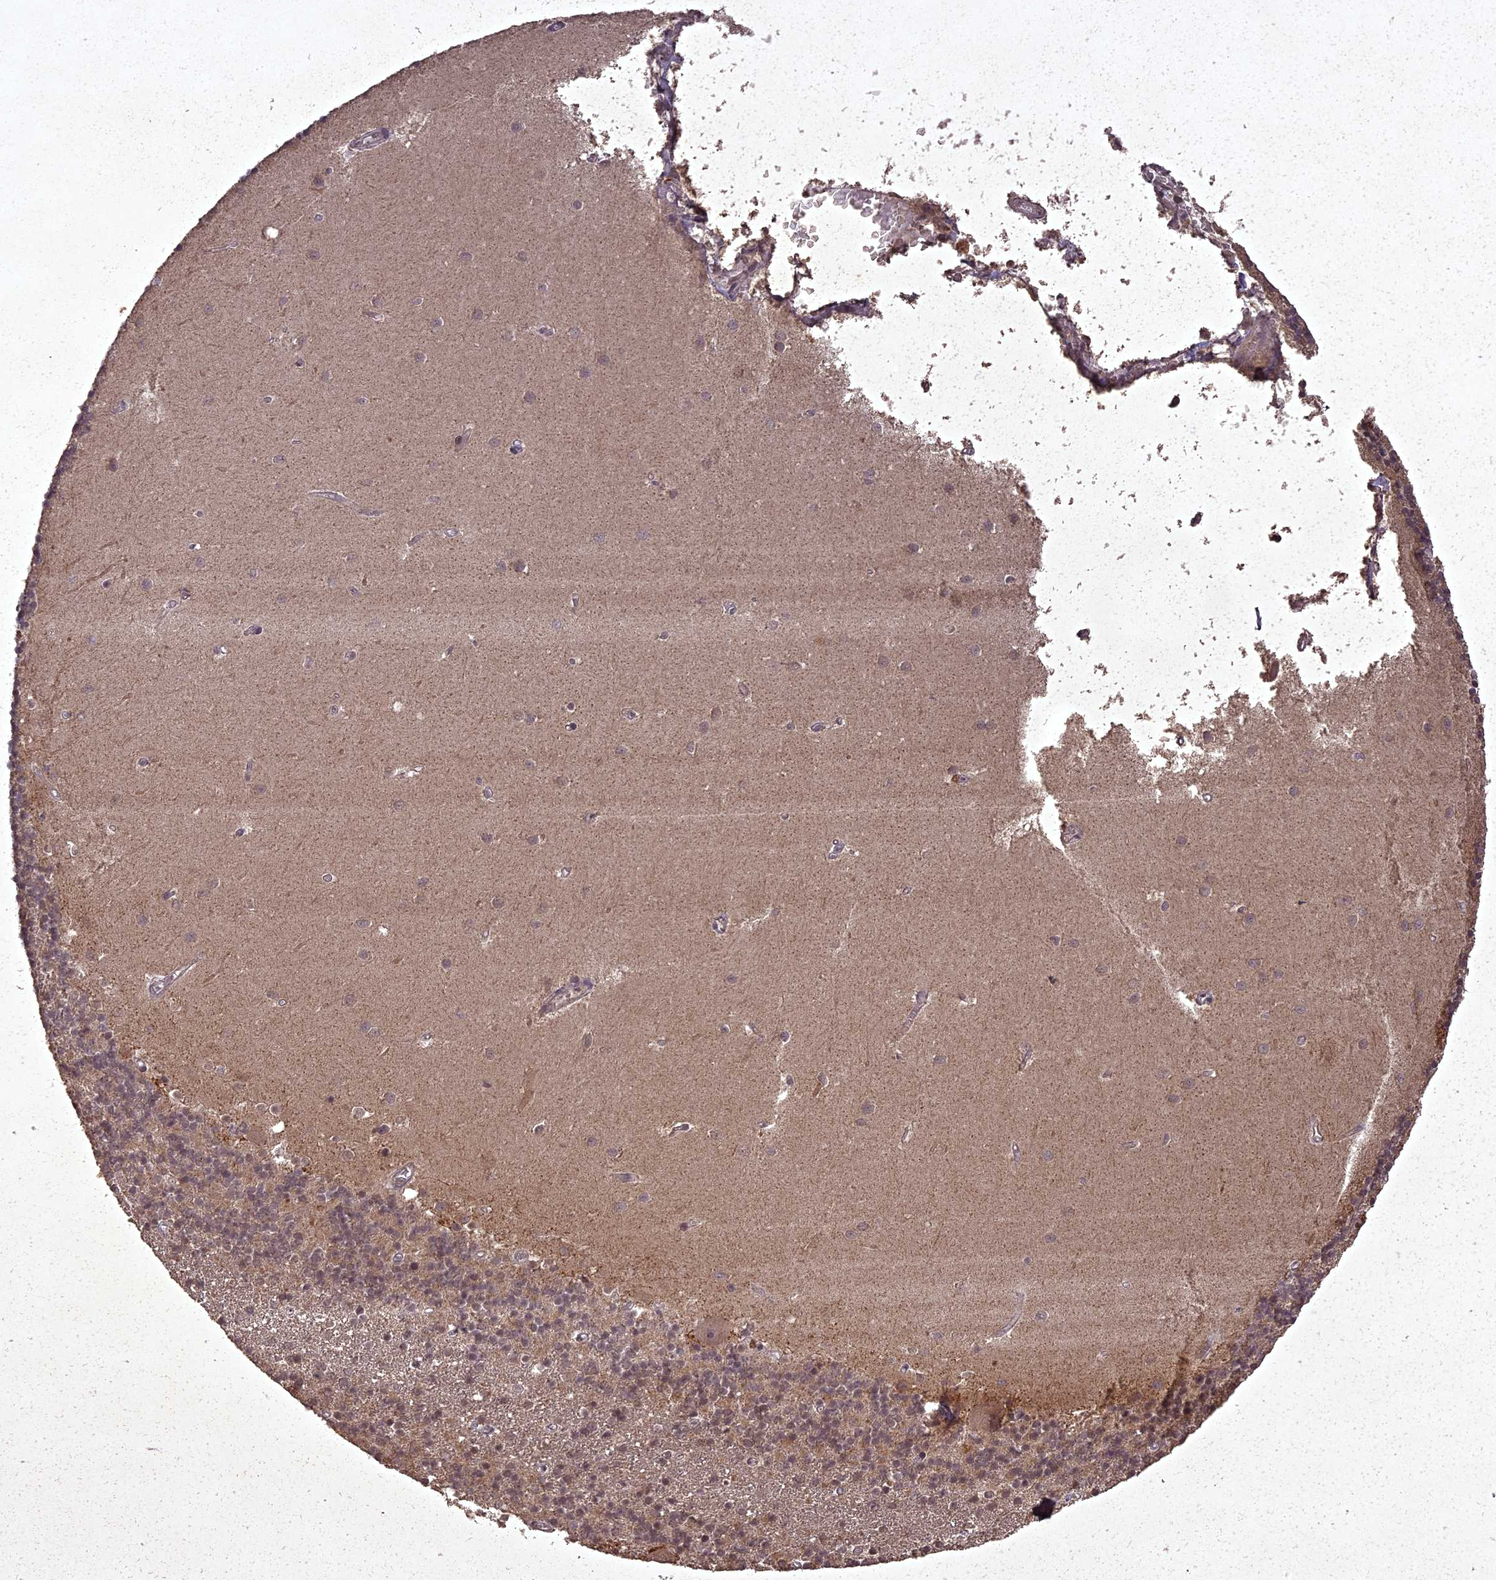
{"staining": {"intensity": "negative", "quantity": "none", "location": "none"}, "tissue": "cerebellum", "cell_type": "Cells in granular layer", "image_type": "normal", "snomed": [{"axis": "morphology", "description": "Normal tissue, NOS"}, {"axis": "topography", "description": "Cerebellum"}], "caption": "IHC histopathology image of unremarkable human cerebellum stained for a protein (brown), which shows no staining in cells in granular layer. Brightfield microscopy of immunohistochemistry (IHC) stained with DAB (3,3'-diaminobenzidine) (brown) and hematoxylin (blue), captured at high magnification.", "gene": "ING5", "patient": {"sex": "male", "age": 54}}